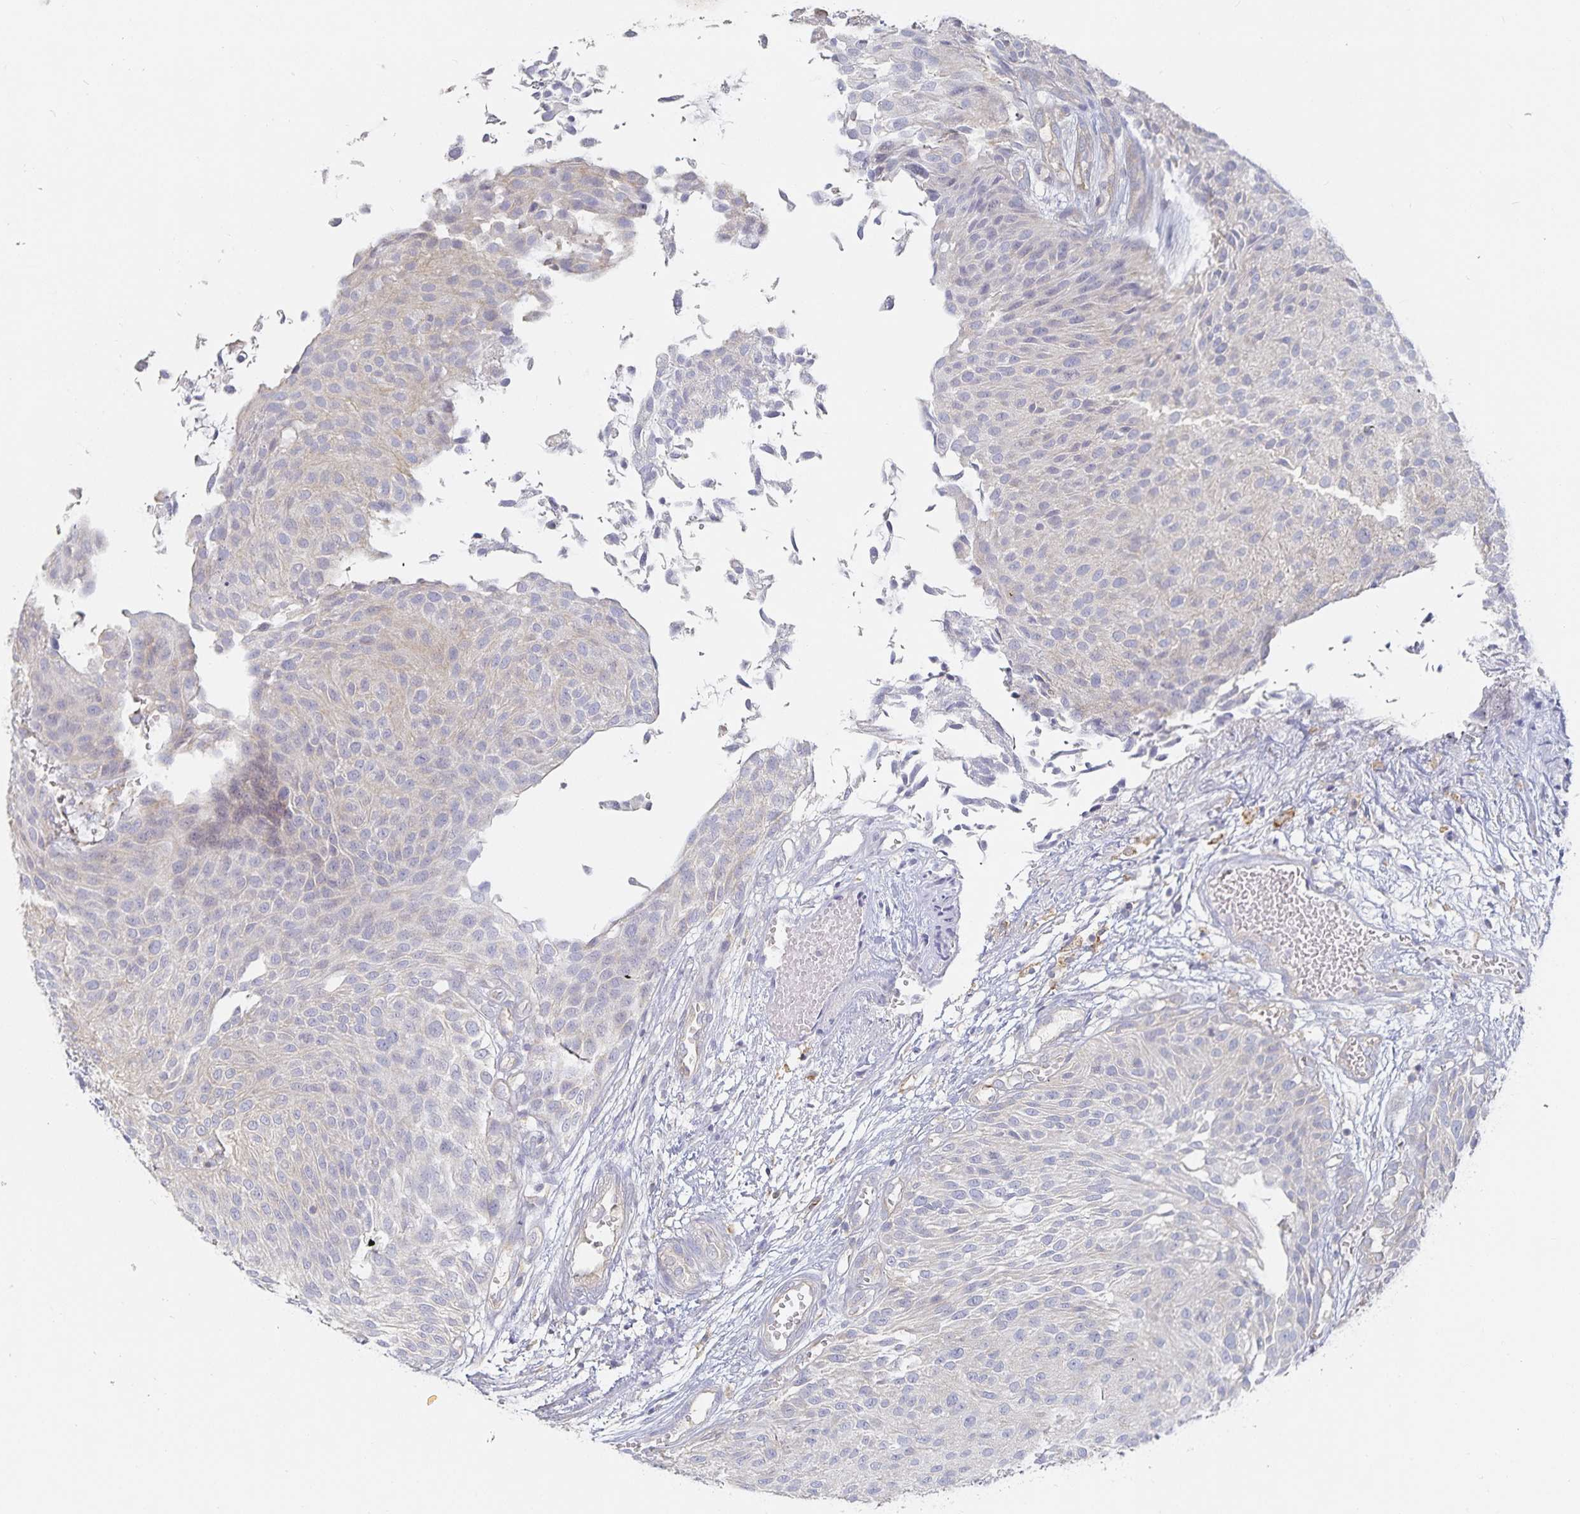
{"staining": {"intensity": "negative", "quantity": "none", "location": "none"}, "tissue": "urothelial cancer", "cell_type": "Tumor cells", "image_type": "cancer", "snomed": [{"axis": "morphology", "description": "Urothelial carcinoma, NOS"}, {"axis": "topography", "description": "Urinary bladder"}], "caption": "Immunohistochemistry (IHC) histopathology image of neoplastic tissue: transitional cell carcinoma stained with DAB (3,3'-diaminobenzidine) shows no significant protein positivity in tumor cells.", "gene": "SFTPA1", "patient": {"sex": "male", "age": 84}}